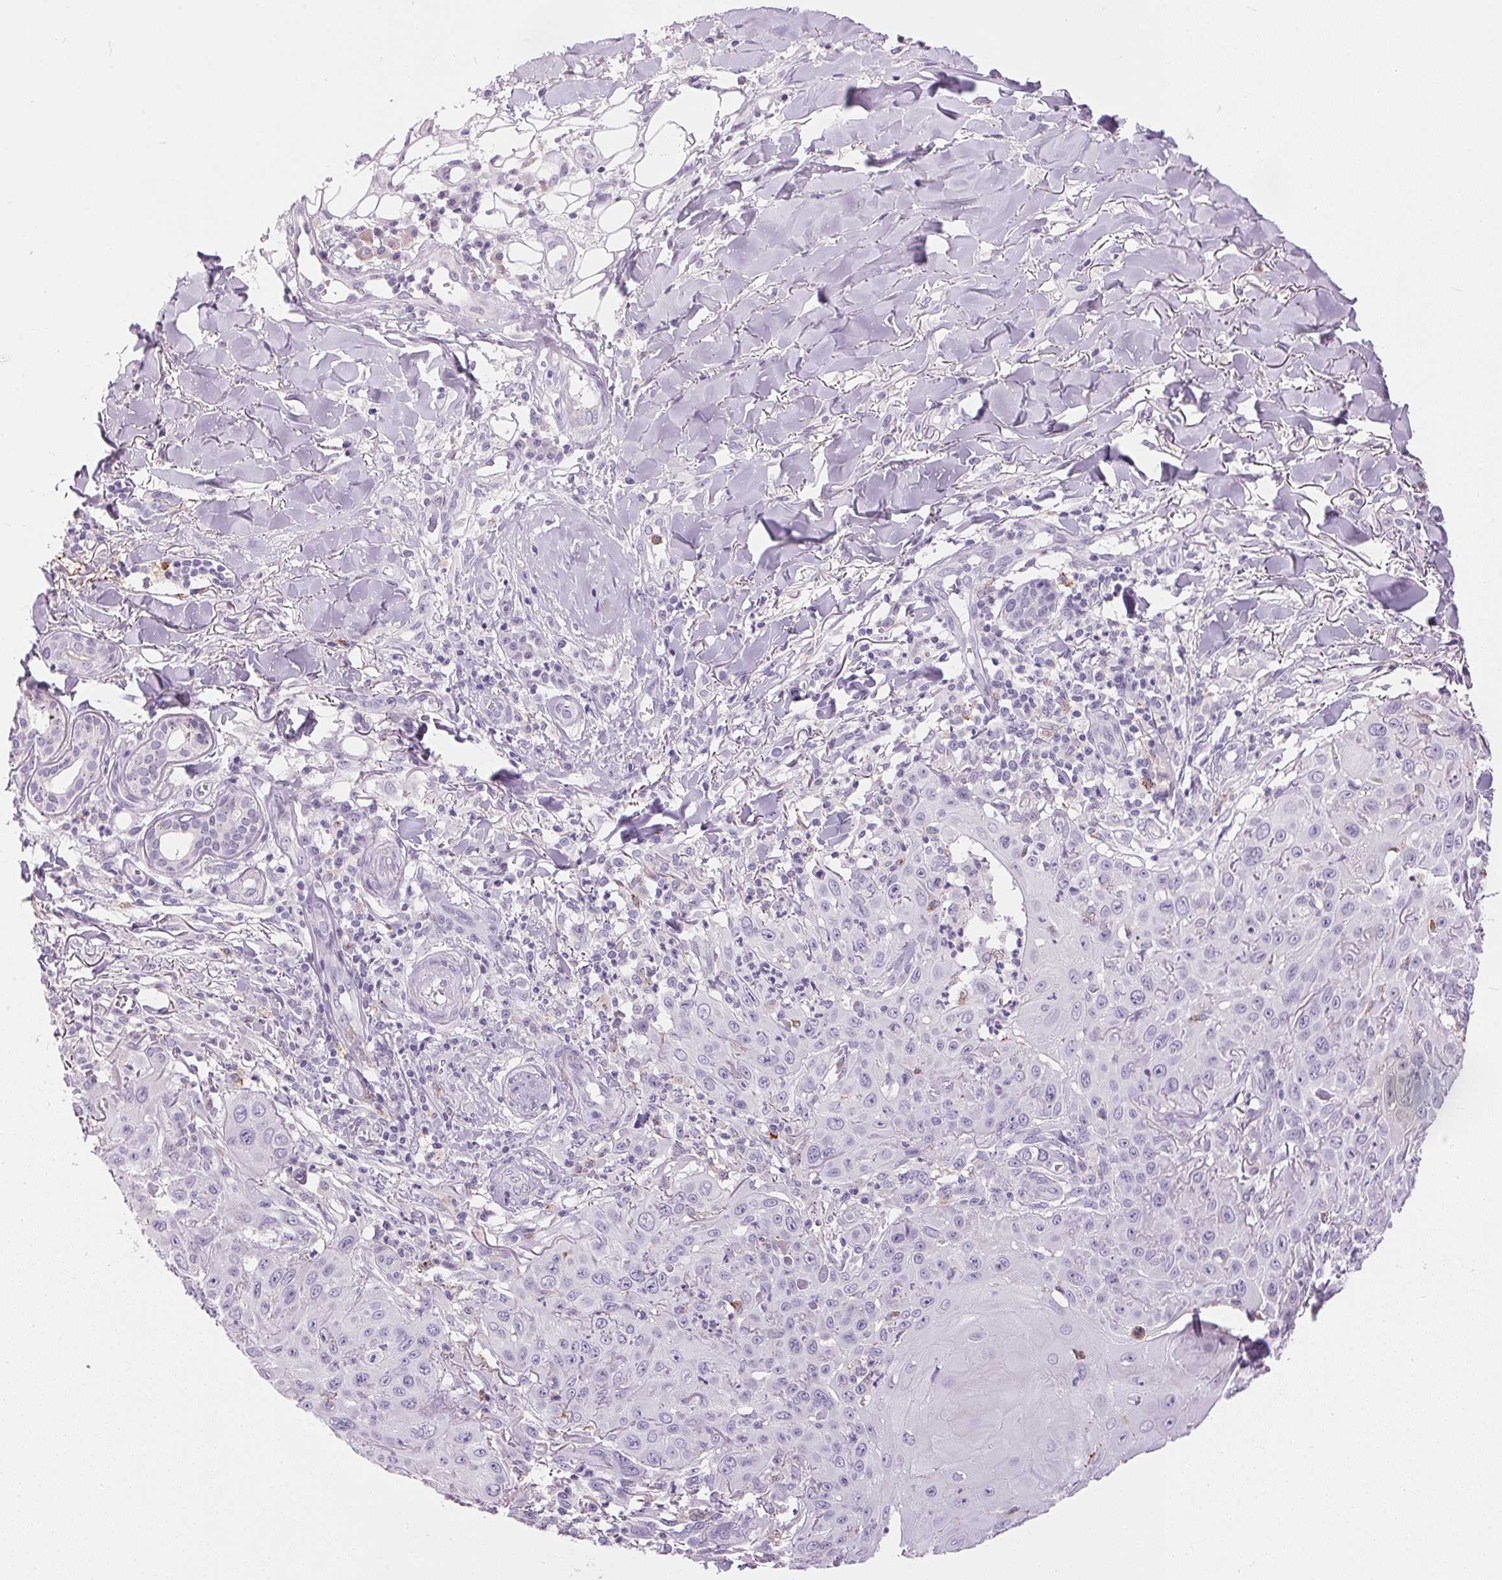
{"staining": {"intensity": "negative", "quantity": "none", "location": "none"}, "tissue": "skin cancer", "cell_type": "Tumor cells", "image_type": "cancer", "snomed": [{"axis": "morphology", "description": "Squamous cell carcinoma, NOS"}, {"axis": "topography", "description": "Skin"}], "caption": "The image demonstrates no significant staining in tumor cells of skin cancer.", "gene": "PNLIPRP3", "patient": {"sex": "male", "age": 75}}